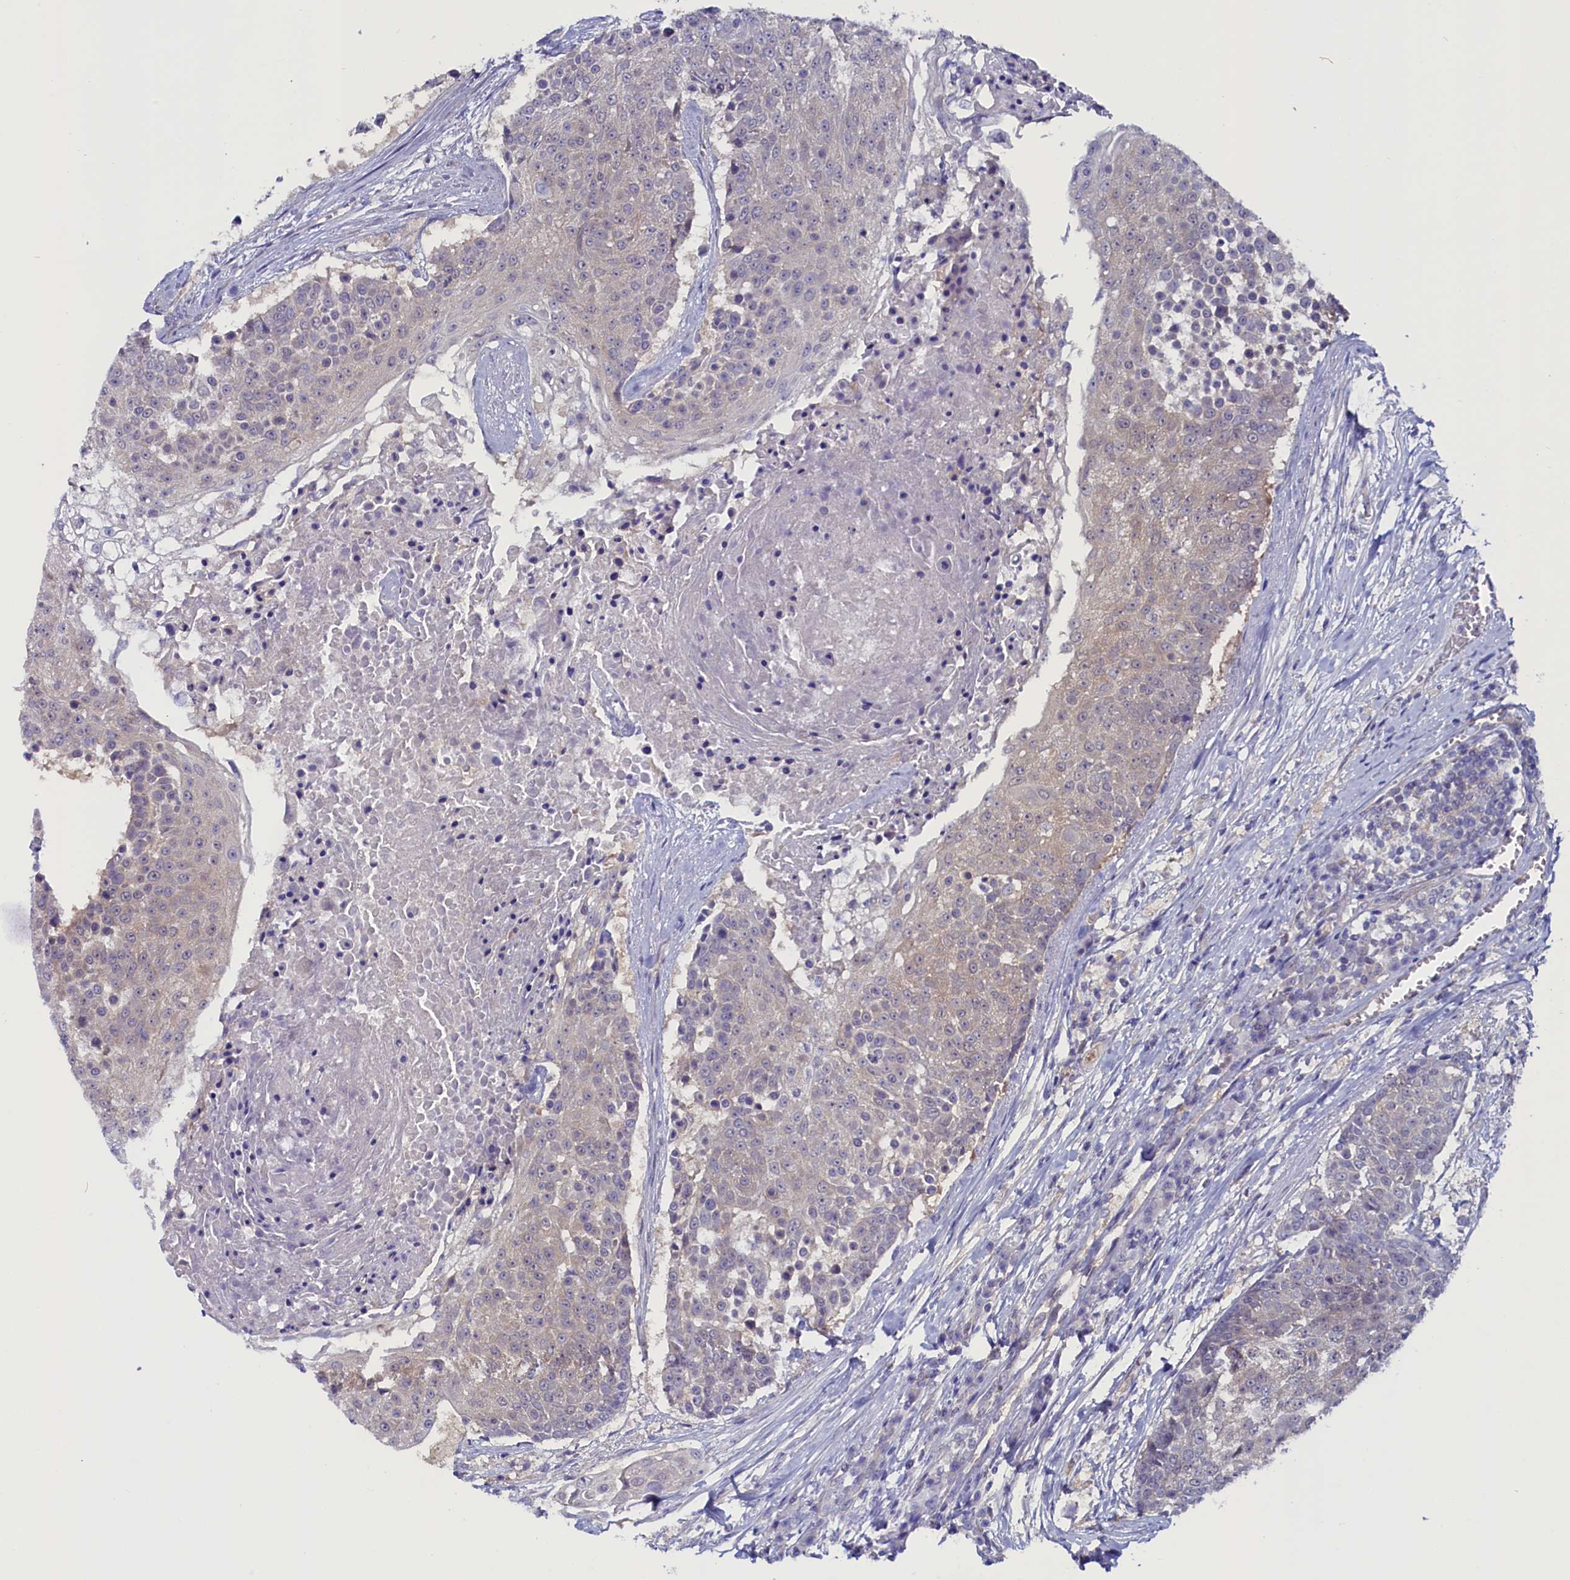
{"staining": {"intensity": "negative", "quantity": "none", "location": "none"}, "tissue": "urothelial cancer", "cell_type": "Tumor cells", "image_type": "cancer", "snomed": [{"axis": "morphology", "description": "Urothelial carcinoma, High grade"}, {"axis": "topography", "description": "Urinary bladder"}], "caption": "A high-resolution photomicrograph shows immunohistochemistry staining of urothelial cancer, which reveals no significant expression in tumor cells. (DAB (3,3'-diaminobenzidine) immunohistochemistry (IHC), high magnification).", "gene": "CIAPIN1", "patient": {"sex": "female", "age": 63}}